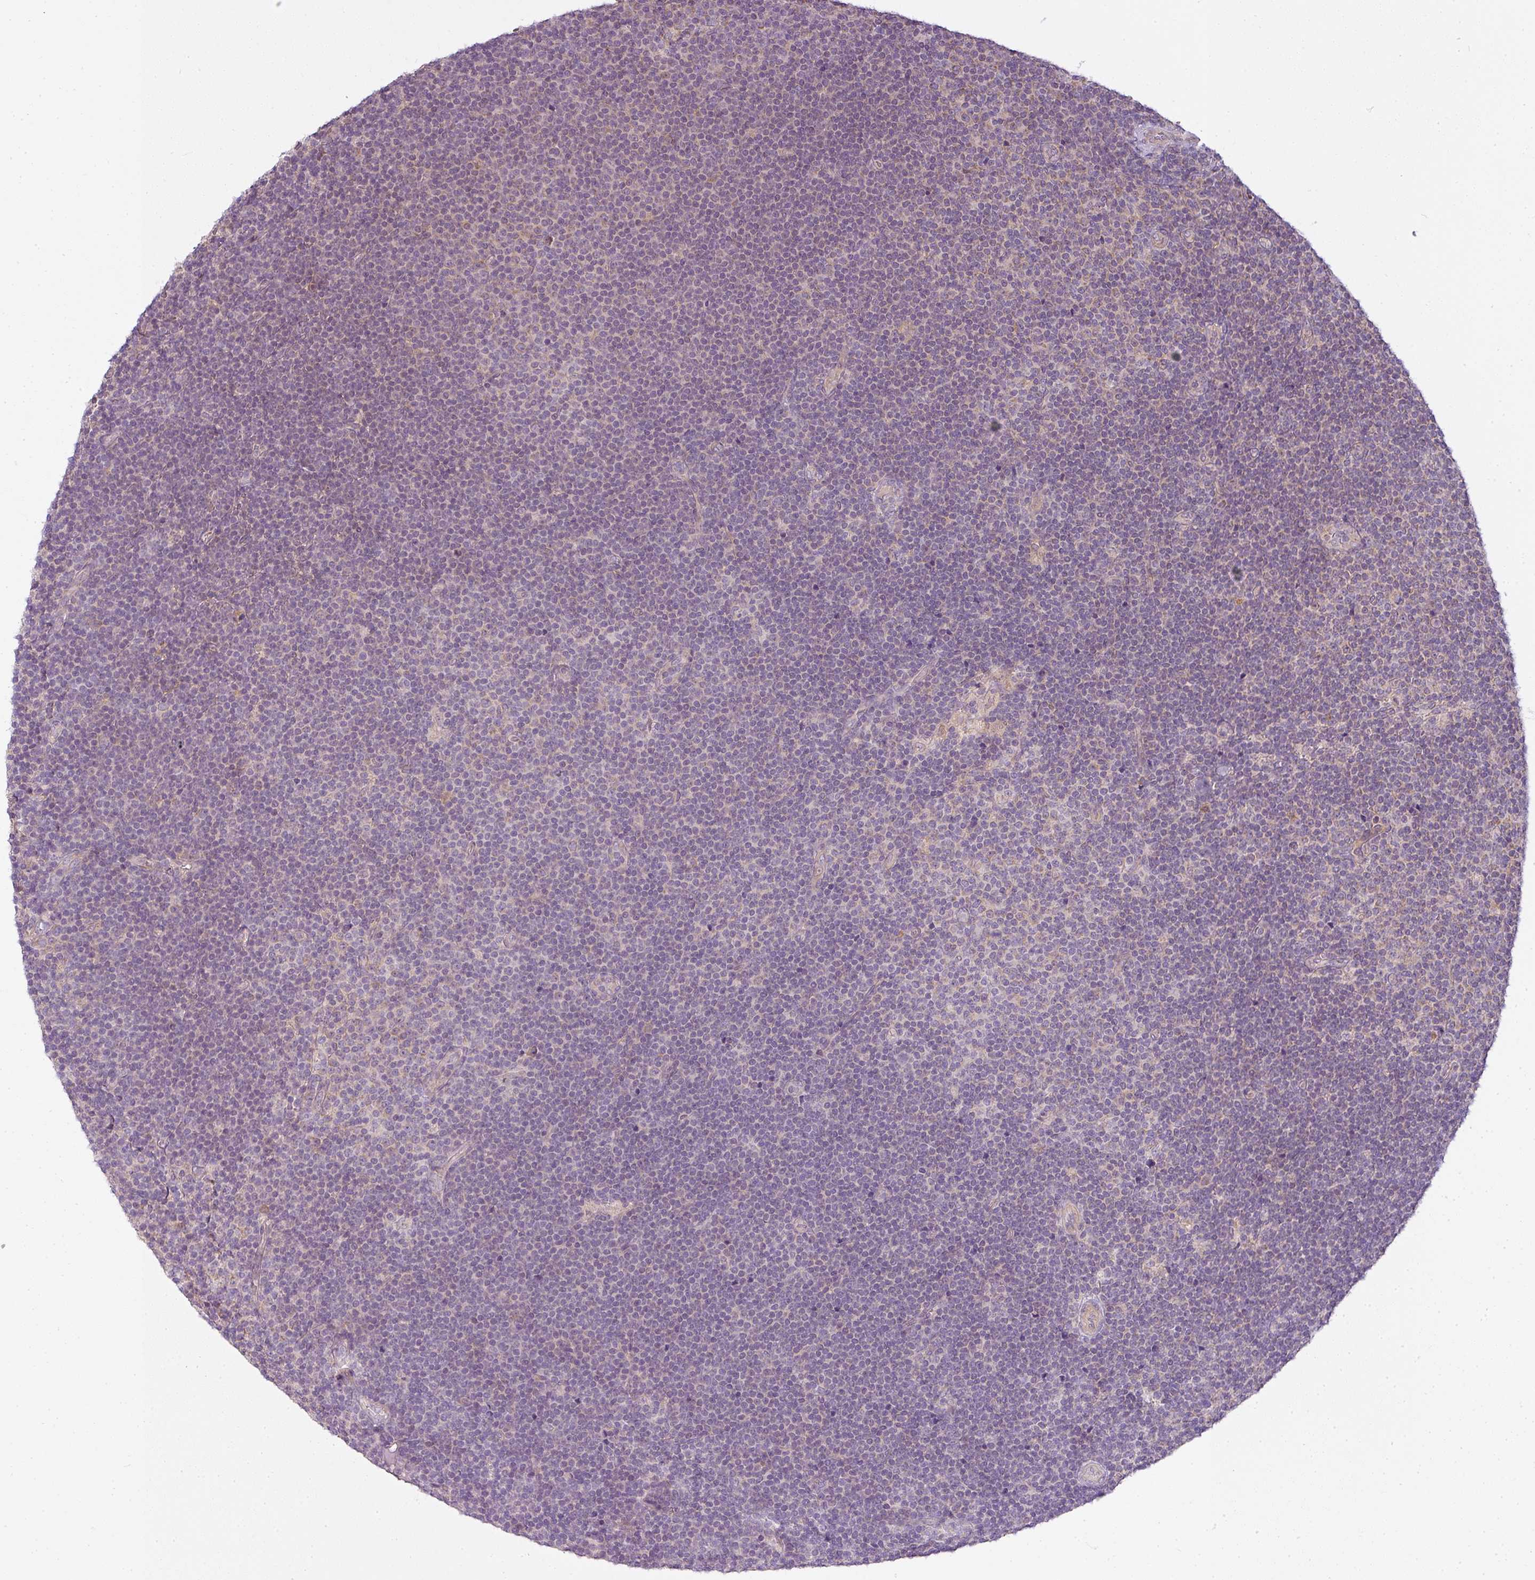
{"staining": {"intensity": "weak", "quantity": "<25%", "location": "cytoplasmic/membranous"}, "tissue": "lymphoma", "cell_type": "Tumor cells", "image_type": "cancer", "snomed": [{"axis": "morphology", "description": "Malignant lymphoma, non-Hodgkin's type, Low grade"}, {"axis": "topography", "description": "Lymph node"}], "caption": "Tumor cells show no significant positivity in lymphoma. (Brightfield microscopy of DAB immunohistochemistry at high magnification).", "gene": "LY75", "patient": {"sex": "male", "age": 48}}